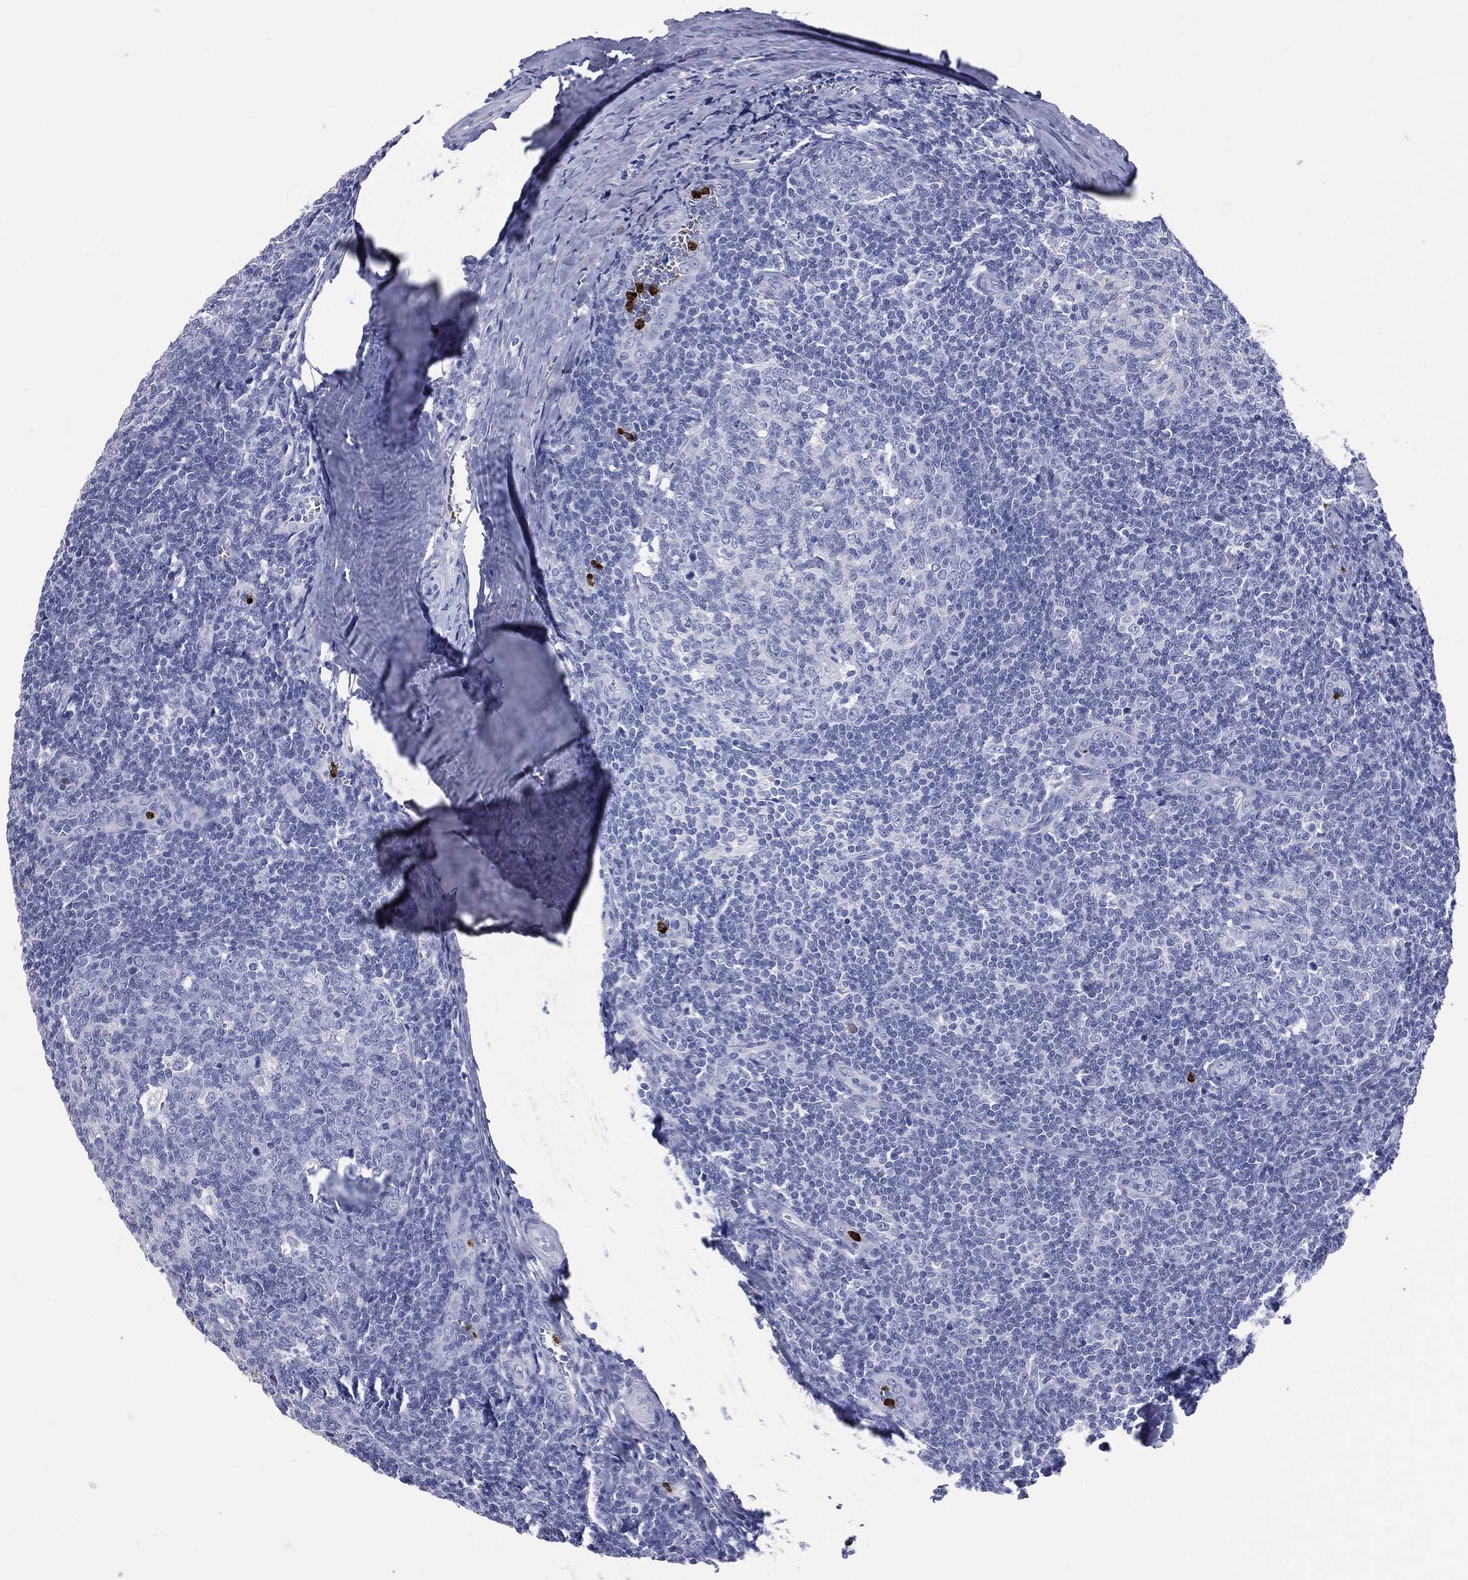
{"staining": {"intensity": "negative", "quantity": "none", "location": "none"}, "tissue": "tonsil", "cell_type": "Germinal center cells", "image_type": "normal", "snomed": [{"axis": "morphology", "description": "Normal tissue, NOS"}, {"axis": "topography", "description": "Tonsil"}], "caption": "High power microscopy photomicrograph of an immunohistochemistry photomicrograph of unremarkable tonsil, revealing no significant positivity in germinal center cells.", "gene": "PGLYRP1", "patient": {"sex": "male", "age": 20}}